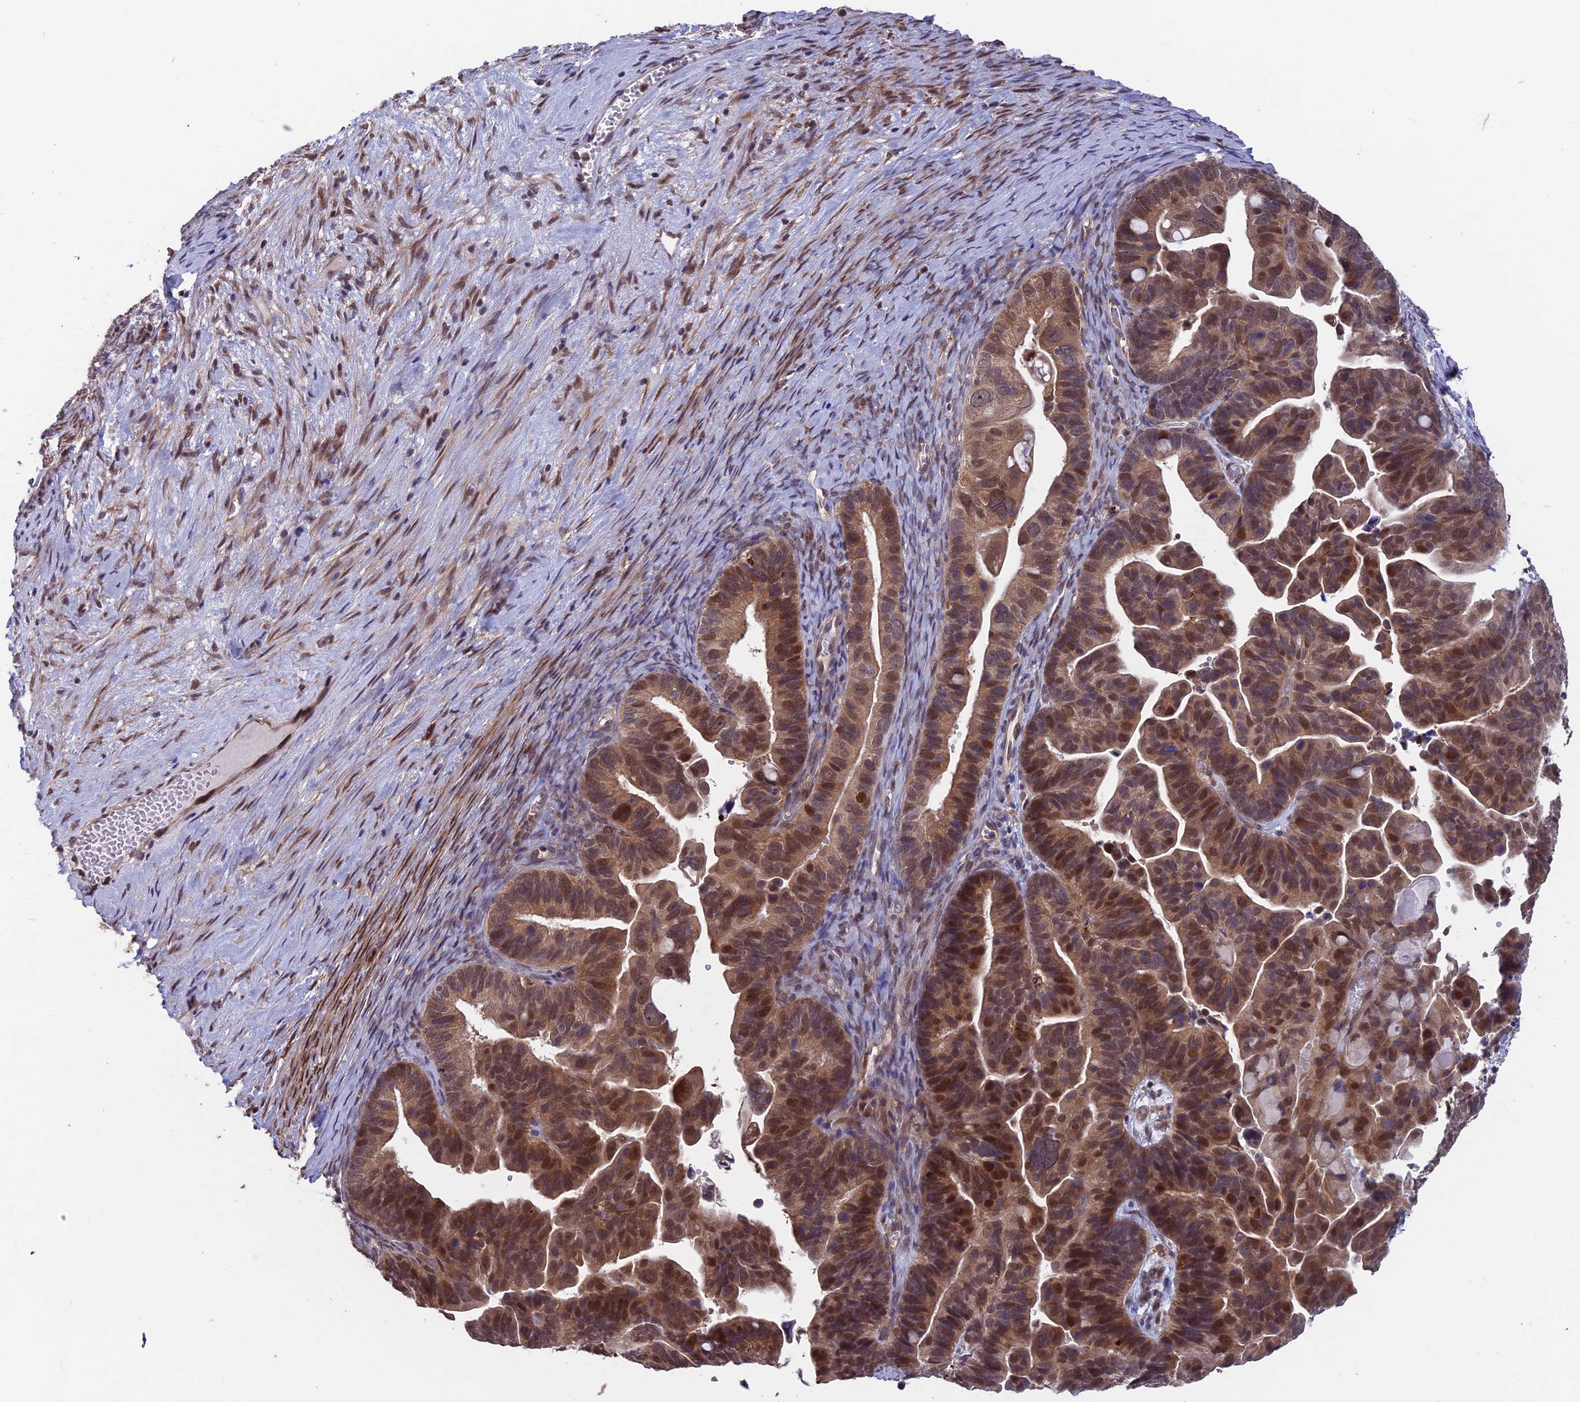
{"staining": {"intensity": "moderate", "quantity": ">75%", "location": "cytoplasmic/membranous,nuclear"}, "tissue": "ovarian cancer", "cell_type": "Tumor cells", "image_type": "cancer", "snomed": [{"axis": "morphology", "description": "Cystadenocarcinoma, serous, NOS"}, {"axis": "topography", "description": "Ovary"}], "caption": "Approximately >75% of tumor cells in ovarian serous cystadenocarcinoma show moderate cytoplasmic/membranous and nuclear protein staining as visualized by brown immunohistochemical staining.", "gene": "MAST2", "patient": {"sex": "female", "age": 56}}